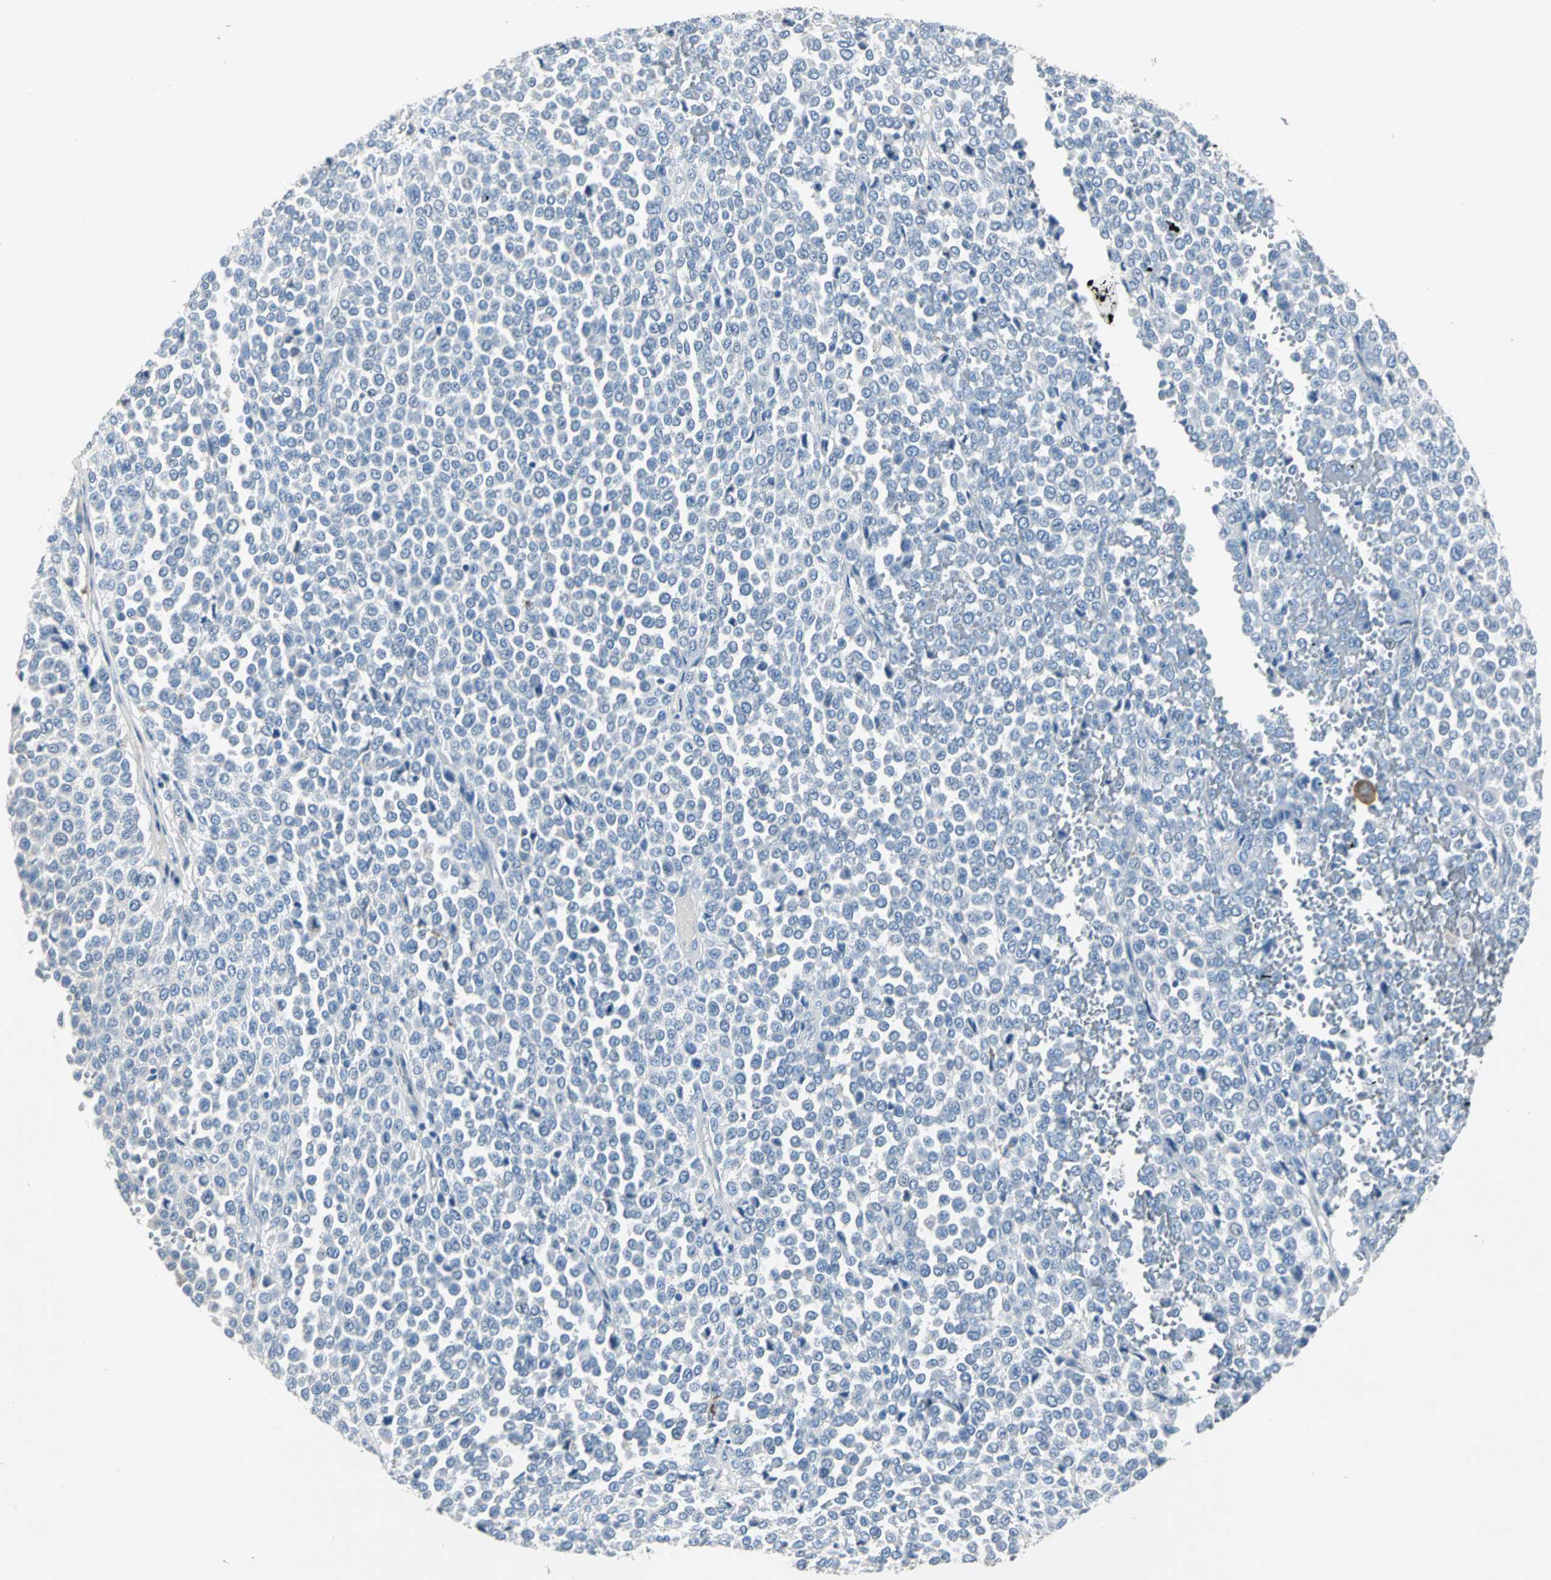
{"staining": {"intensity": "negative", "quantity": "none", "location": "none"}, "tissue": "melanoma", "cell_type": "Tumor cells", "image_type": "cancer", "snomed": [{"axis": "morphology", "description": "Malignant melanoma, Metastatic site"}, {"axis": "topography", "description": "Pancreas"}], "caption": "High power microscopy micrograph of an IHC histopathology image of melanoma, revealing no significant staining in tumor cells.", "gene": "EFNB3", "patient": {"sex": "female", "age": 30}}